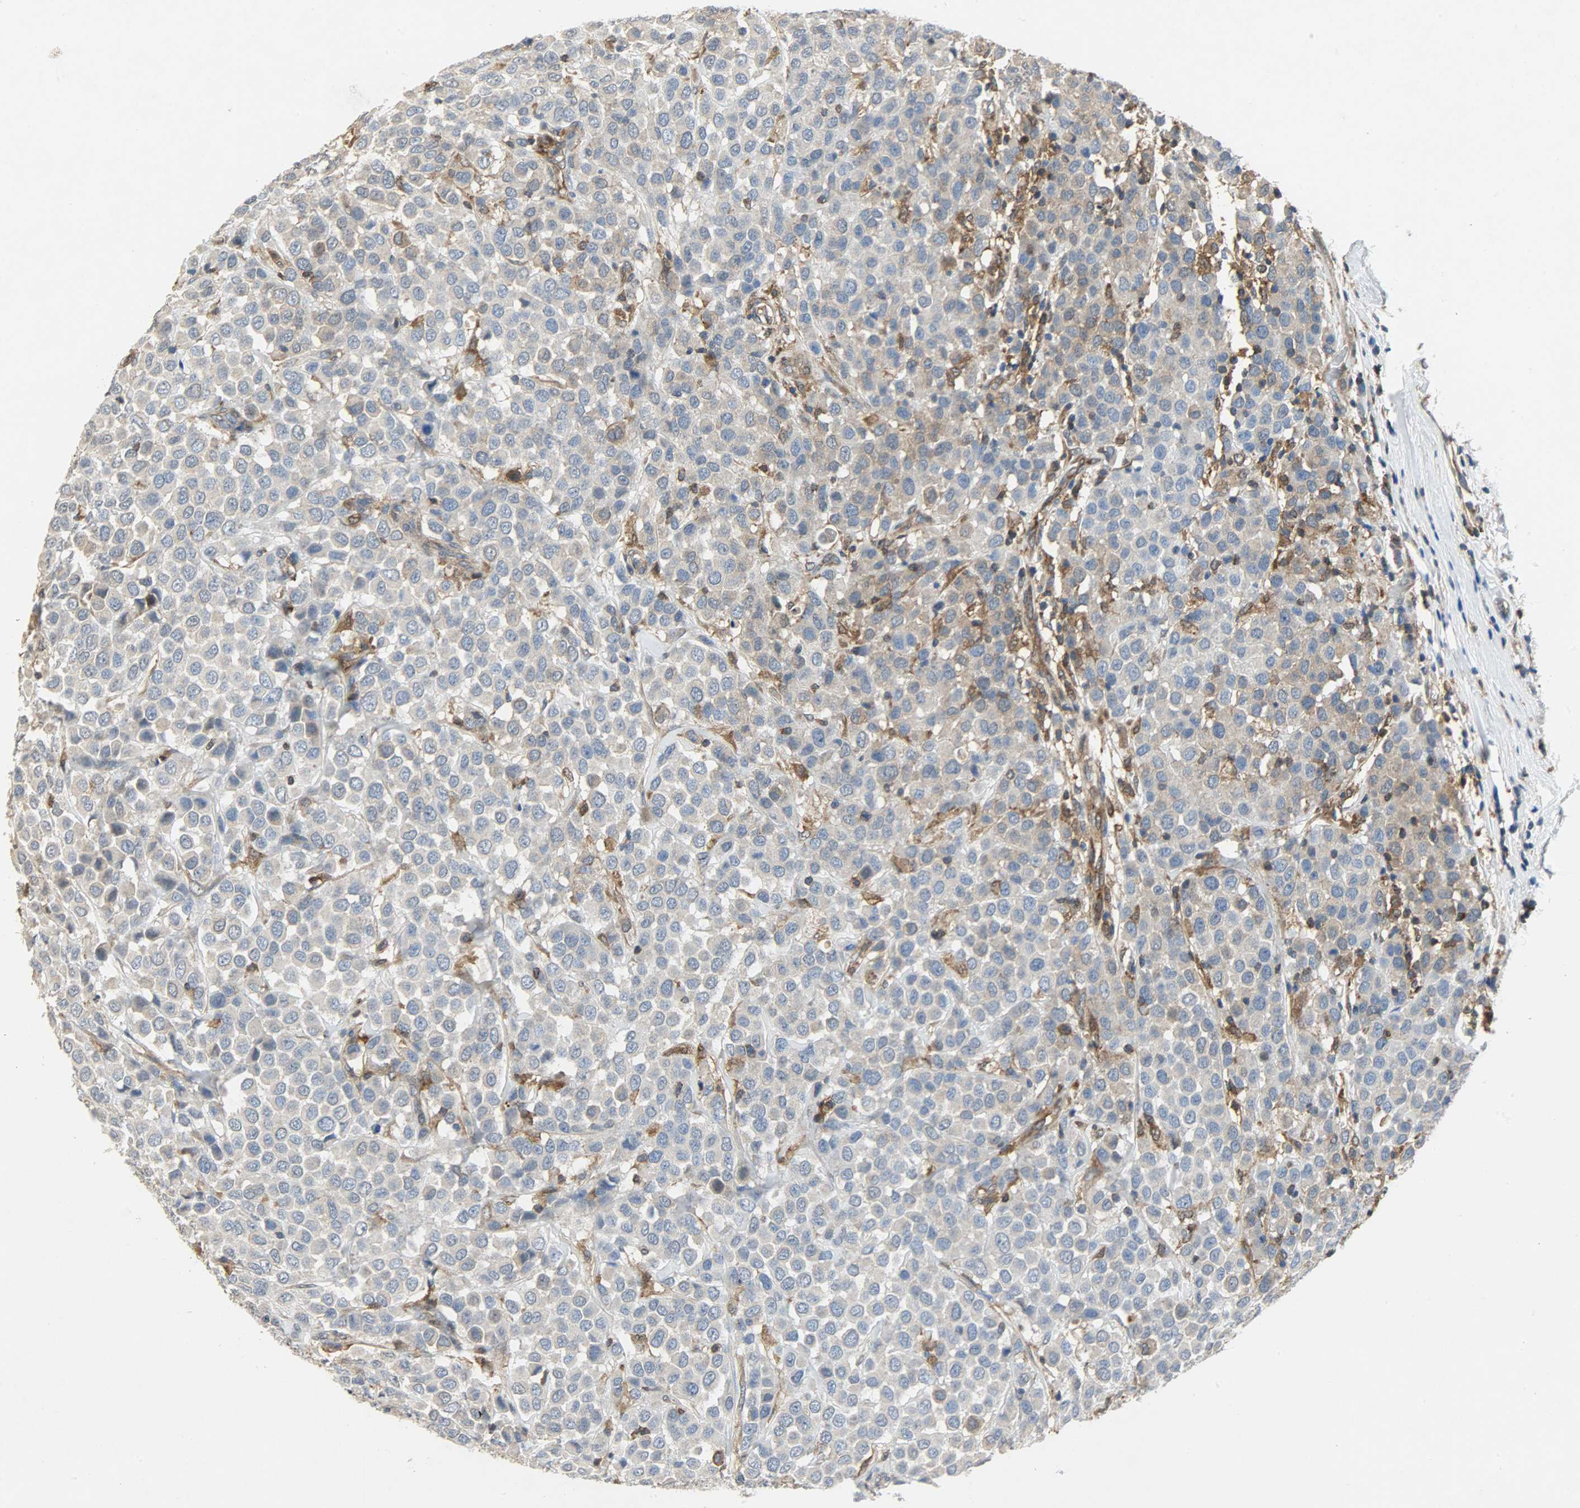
{"staining": {"intensity": "moderate", "quantity": "25%-75%", "location": "cytoplasmic/membranous"}, "tissue": "breast cancer", "cell_type": "Tumor cells", "image_type": "cancer", "snomed": [{"axis": "morphology", "description": "Duct carcinoma"}, {"axis": "topography", "description": "Breast"}], "caption": "Brown immunohistochemical staining in human invasive ductal carcinoma (breast) reveals moderate cytoplasmic/membranous positivity in about 25%-75% of tumor cells. (DAB IHC with brightfield microscopy, high magnification).", "gene": "TRIM21", "patient": {"sex": "female", "age": 61}}